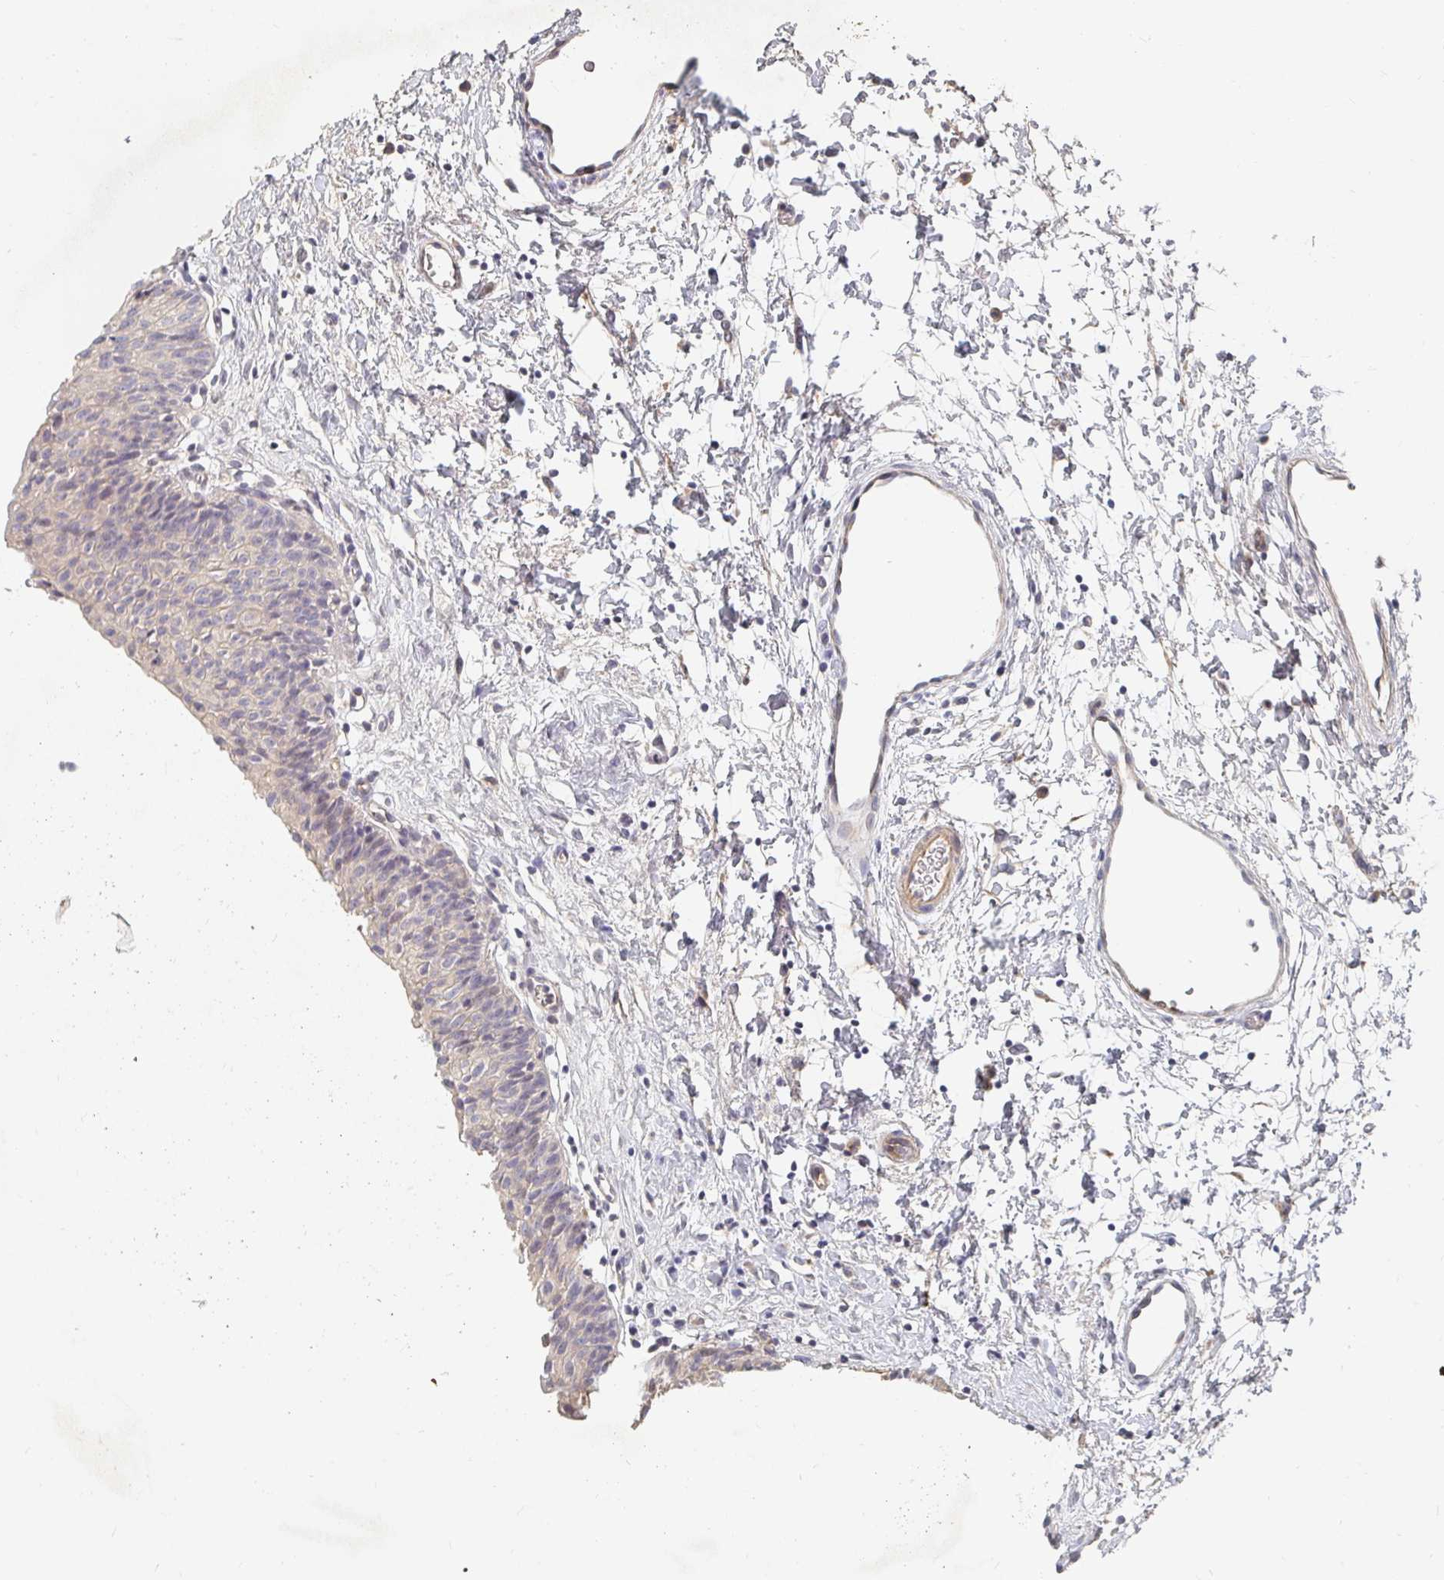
{"staining": {"intensity": "weak", "quantity": "<25%", "location": "cytoplasmic/membranous"}, "tissue": "urinary bladder", "cell_type": "Urothelial cells", "image_type": "normal", "snomed": [{"axis": "morphology", "description": "Normal tissue, NOS"}, {"axis": "topography", "description": "Urinary bladder"}], "caption": "This is an immunohistochemistry (IHC) micrograph of normal human urinary bladder. There is no positivity in urothelial cells.", "gene": "NME9", "patient": {"sex": "male", "age": 51}}